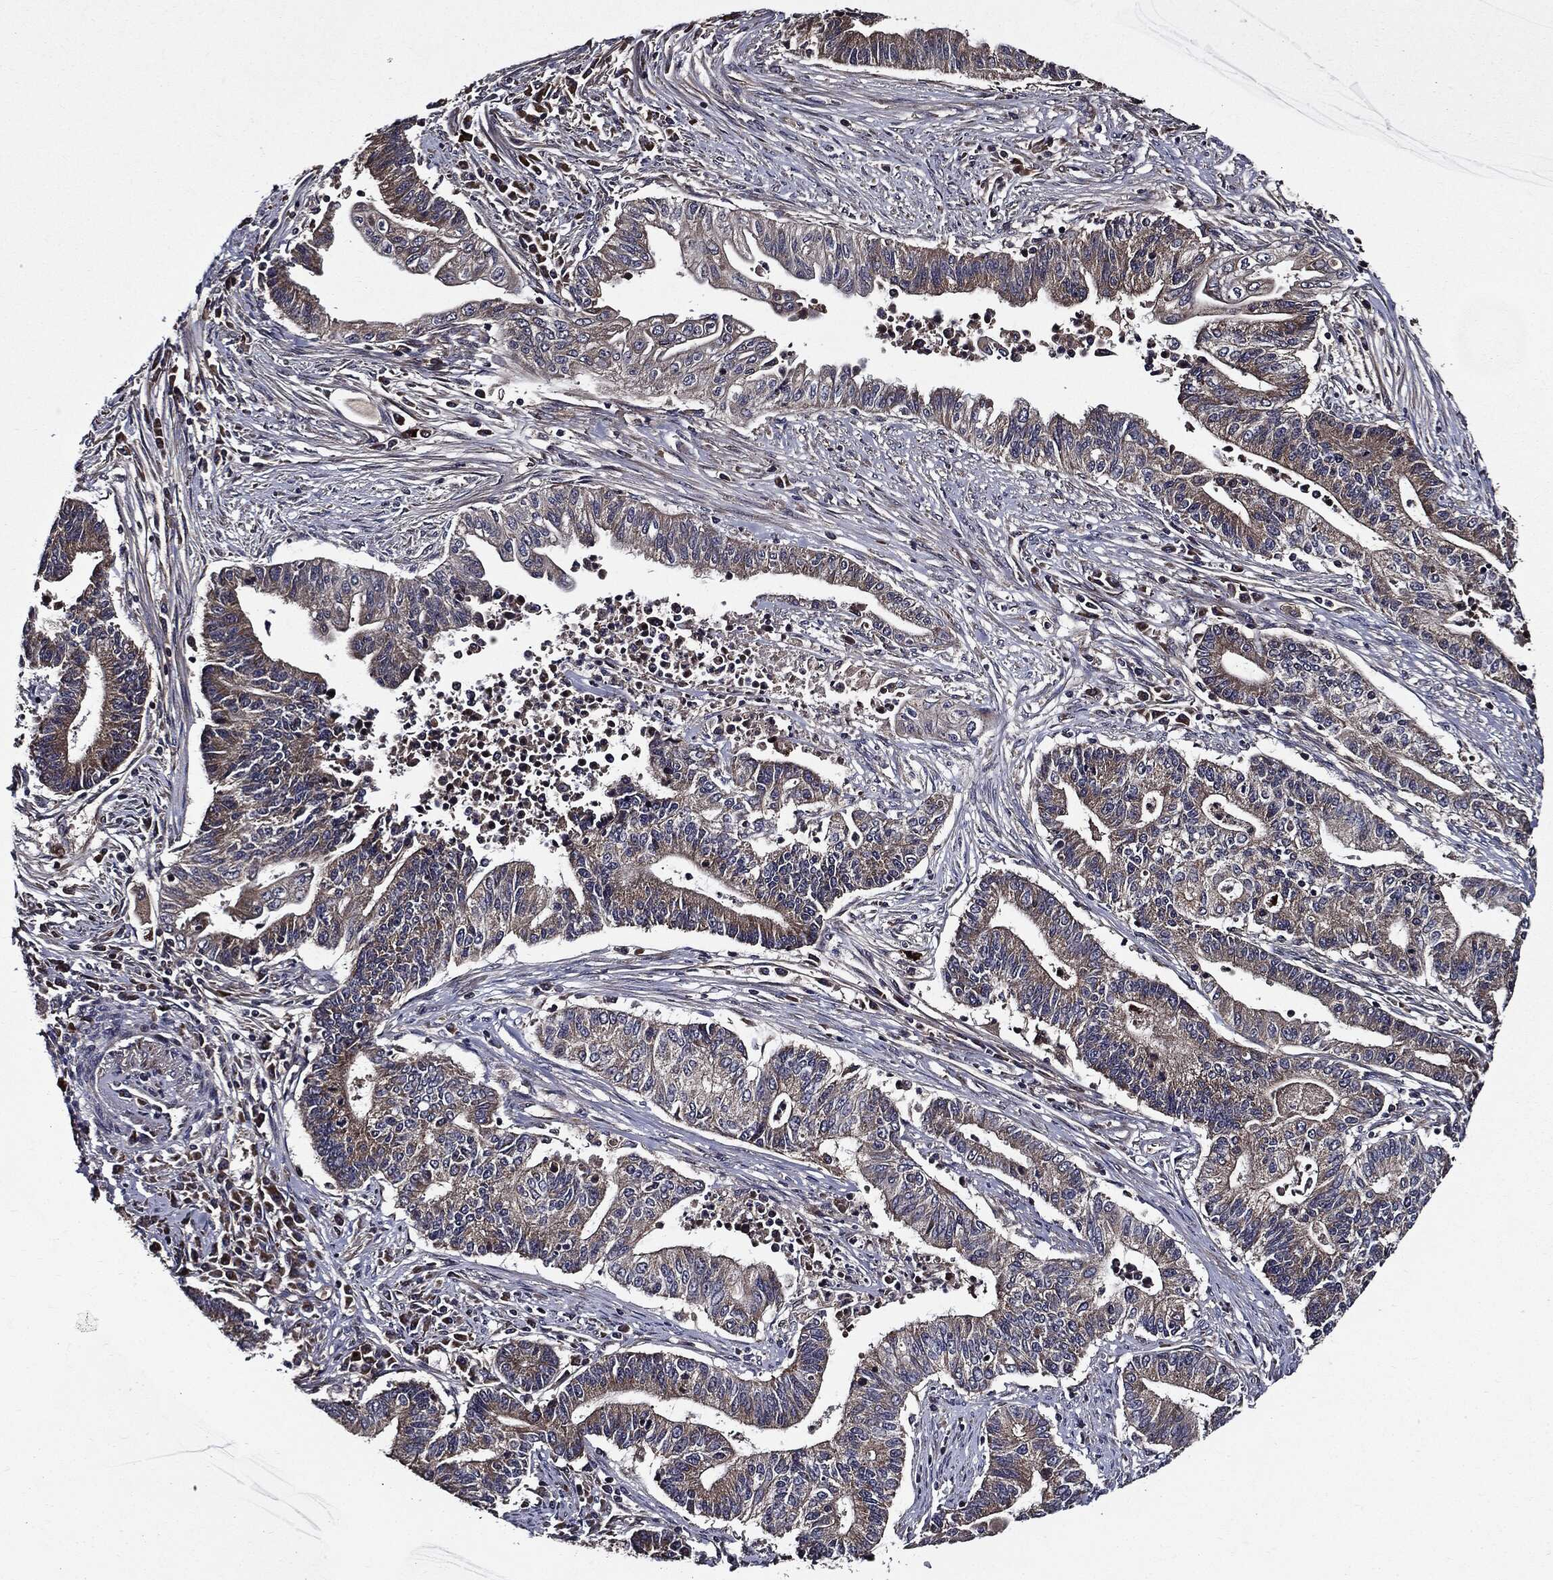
{"staining": {"intensity": "weak", "quantity": "25%-75%", "location": "cytoplasmic/membranous"}, "tissue": "endometrial cancer", "cell_type": "Tumor cells", "image_type": "cancer", "snomed": [{"axis": "morphology", "description": "Adenocarcinoma, NOS"}, {"axis": "topography", "description": "Uterus"}, {"axis": "topography", "description": "Endometrium"}], "caption": "IHC of human endometrial adenocarcinoma shows low levels of weak cytoplasmic/membranous expression in about 25%-75% of tumor cells.", "gene": "HTT", "patient": {"sex": "female", "age": 54}}